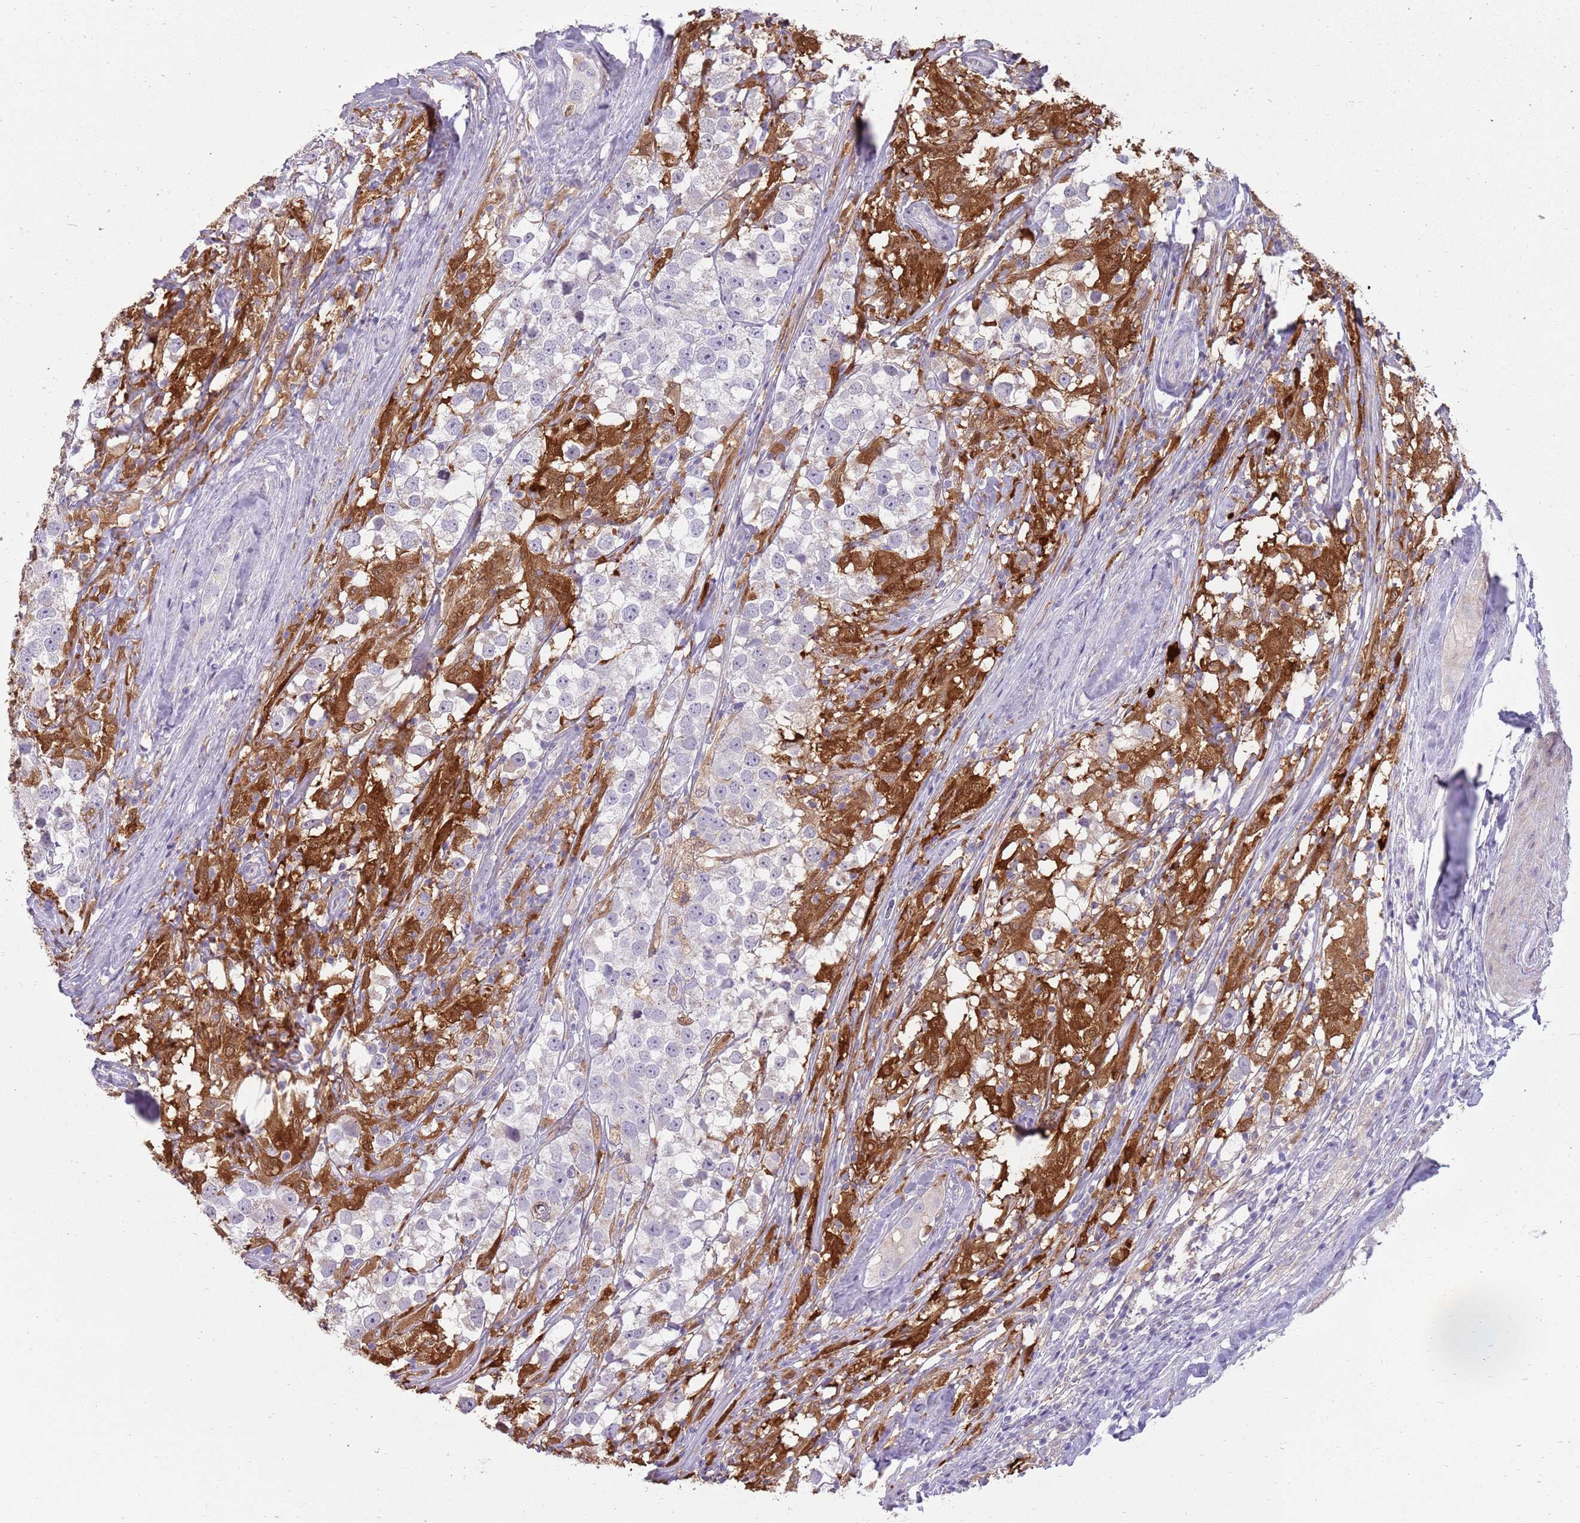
{"staining": {"intensity": "negative", "quantity": "none", "location": "none"}, "tissue": "testis cancer", "cell_type": "Tumor cells", "image_type": "cancer", "snomed": [{"axis": "morphology", "description": "Seminoma, NOS"}, {"axis": "topography", "description": "Testis"}], "caption": "A histopathology image of testis cancer (seminoma) stained for a protein reveals no brown staining in tumor cells.", "gene": "DIPK1C", "patient": {"sex": "male", "age": 46}}